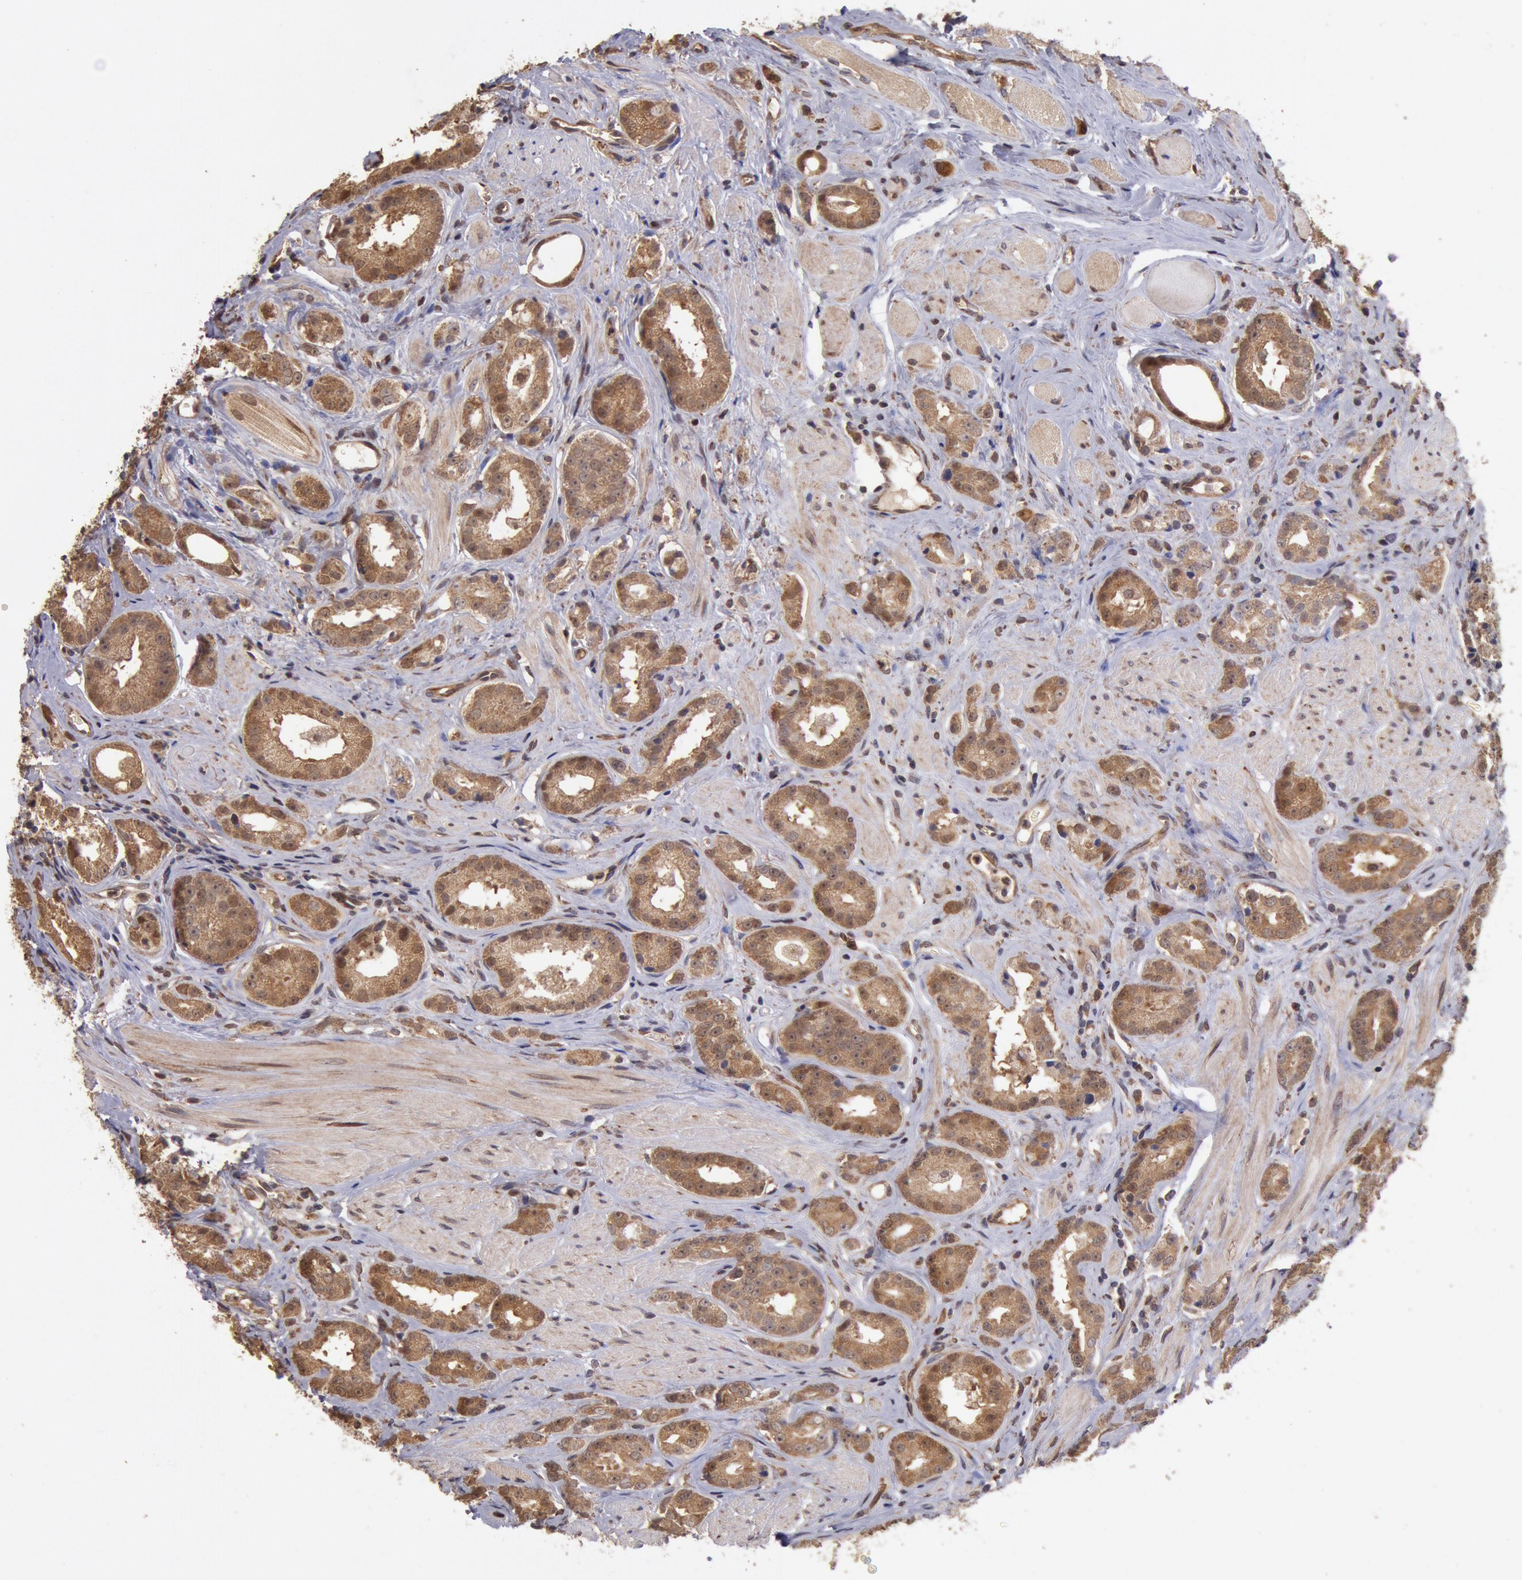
{"staining": {"intensity": "strong", "quantity": ">75%", "location": "cytoplasmic/membranous"}, "tissue": "prostate cancer", "cell_type": "Tumor cells", "image_type": "cancer", "snomed": [{"axis": "morphology", "description": "Adenocarcinoma, Medium grade"}, {"axis": "topography", "description": "Prostate"}], "caption": "Adenocarcinoma (medium-grade) (prostate) stained for a protein exhibits strong cytoplasmic/membranous positivity in tumor cells.", "gene": "COMT", "patient": {"sex": "male", "age": 53}}